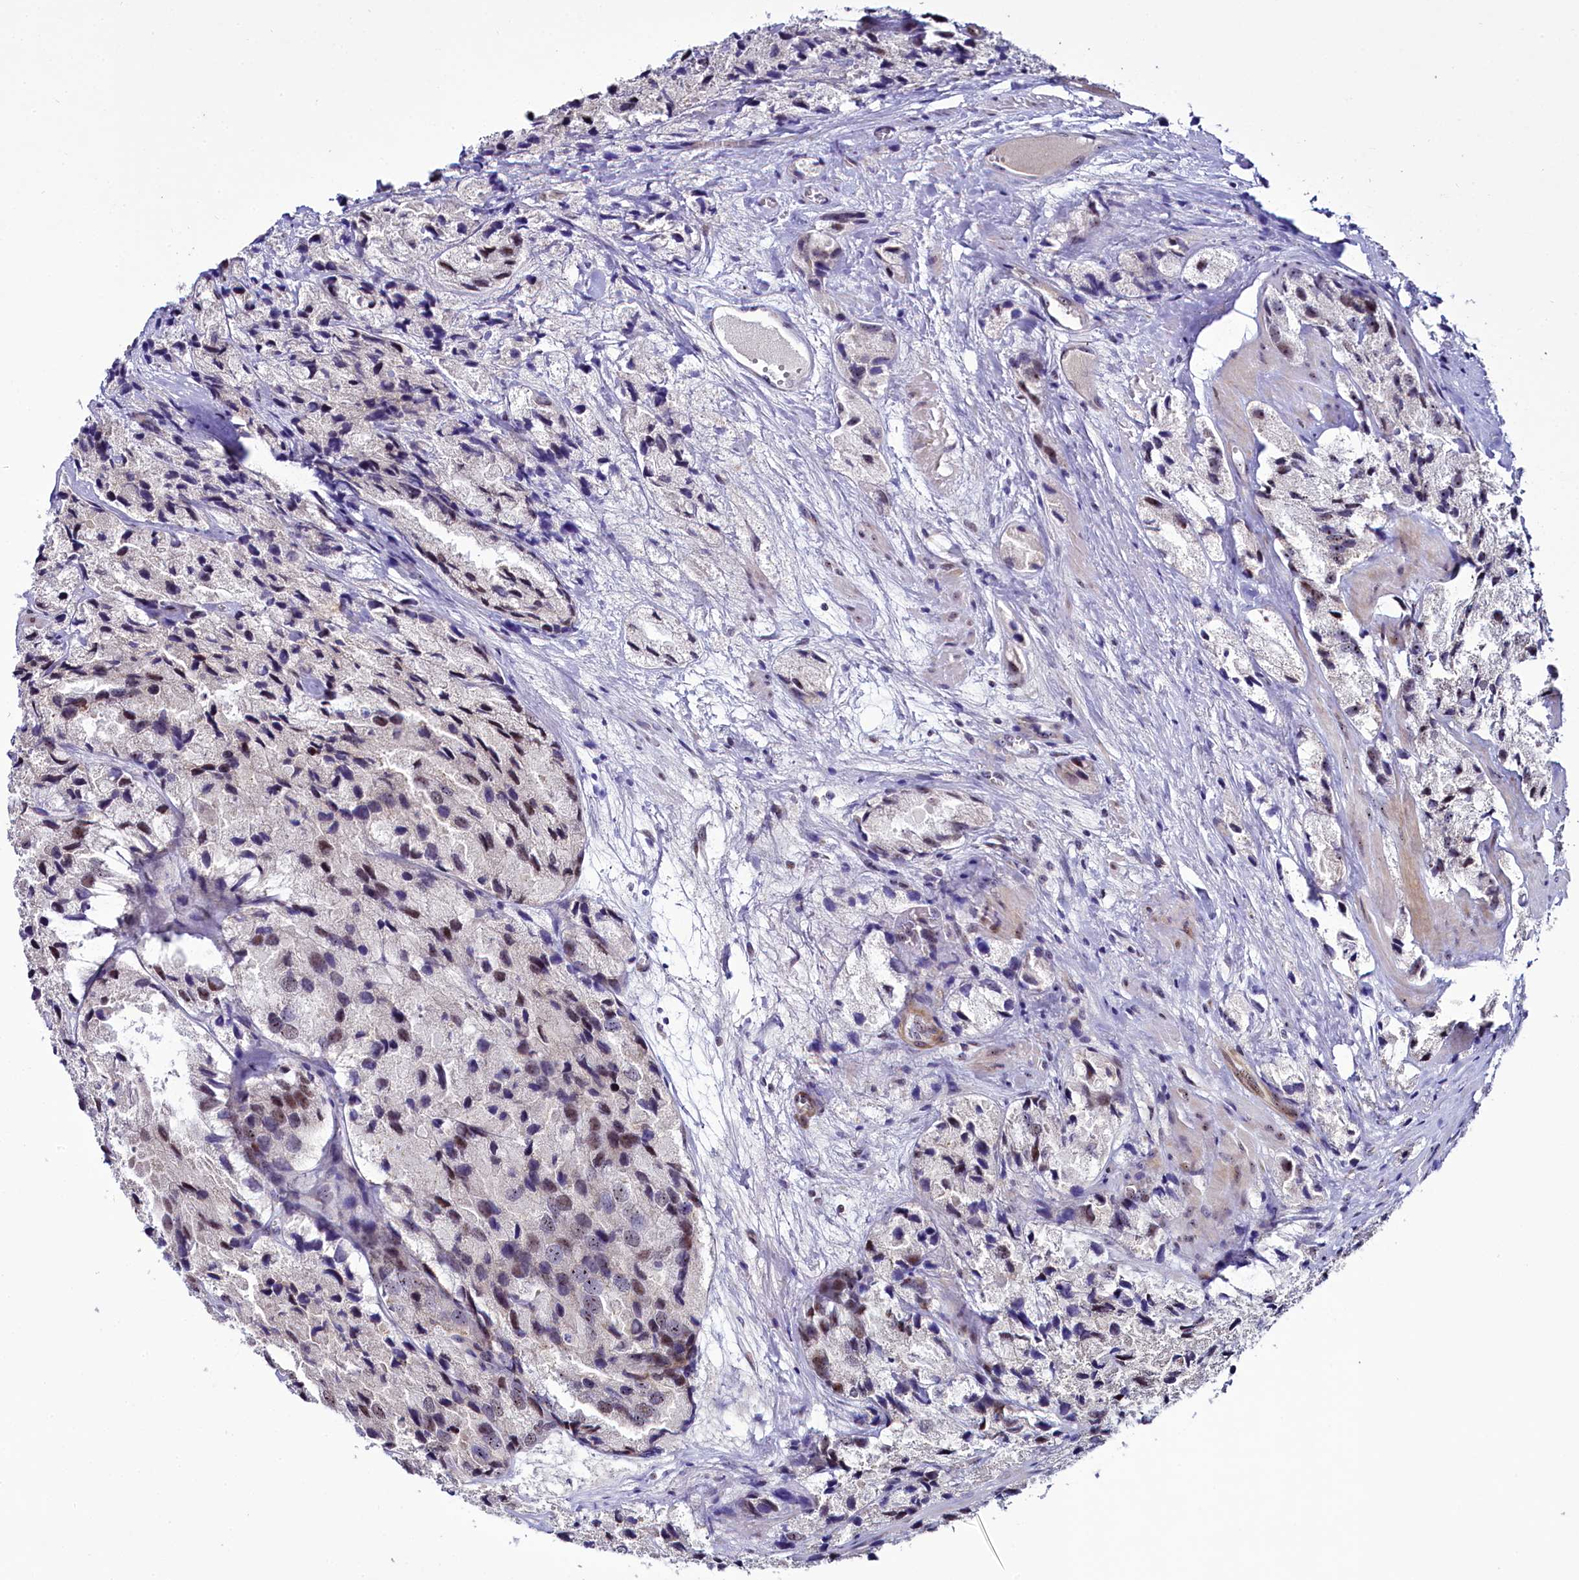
{"staining": {"intensity": "moderate", "quantity": "25%-75%", "location": "nuclear"}, "tissue": "prostate cancer", "cell_type": "Tumor cells", "image_type": "cancer", "snomed": [{"axis": "morphology", "description": "Adenocarcinoma, High grade"}, {"axis": "topography", "description": "Prostate"}], "caption": "DAB immunohistochemical staining of high-grade adenocarcinoma (prostate) exhibits moderate nuclear protein positivity in approximately 25%-75% of tumor cells.", "gene": "TCOF1", "patient": {"sex": "male", "age": 66}}